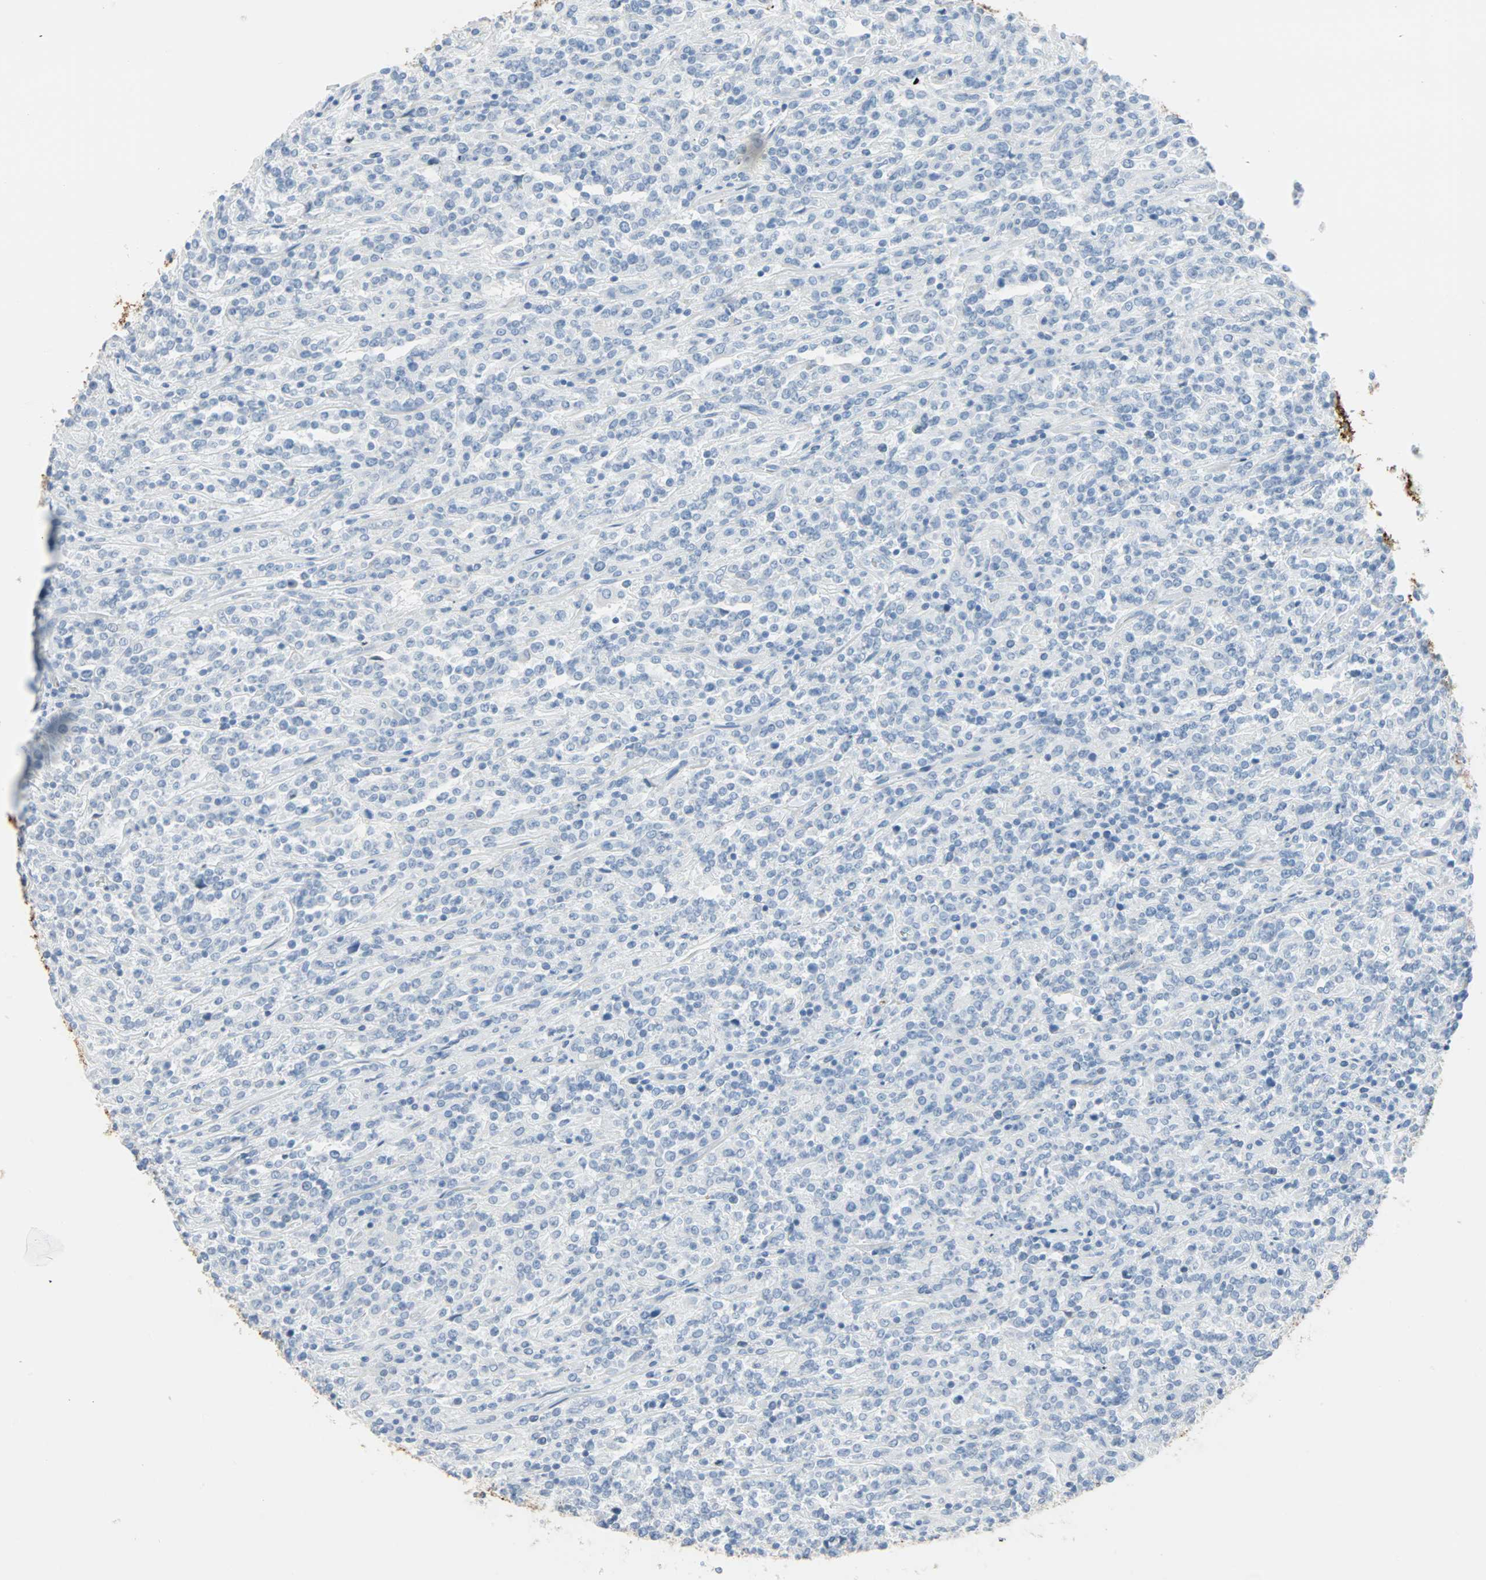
{"staining": {"intensity": "negative", "quantity": "none", "location": "none"}, "tissue": "lymphoma", "cell_type": "Tumor cells", "image_type": "cancer", "snomed": [{"axis": "morphology", "description": "Malignant lymphoma, non-Hodgkin's type, High grade"}, {"axis": "topography", "description": "Soft tissue"}], "caption": "Micrograph shows no significant protein positivity in tumor cells of high-grade malignant lymphoma, non-Hodgkin's type.", "gene": "STX1A", "patient": {"sex": "male", "age": 18}}